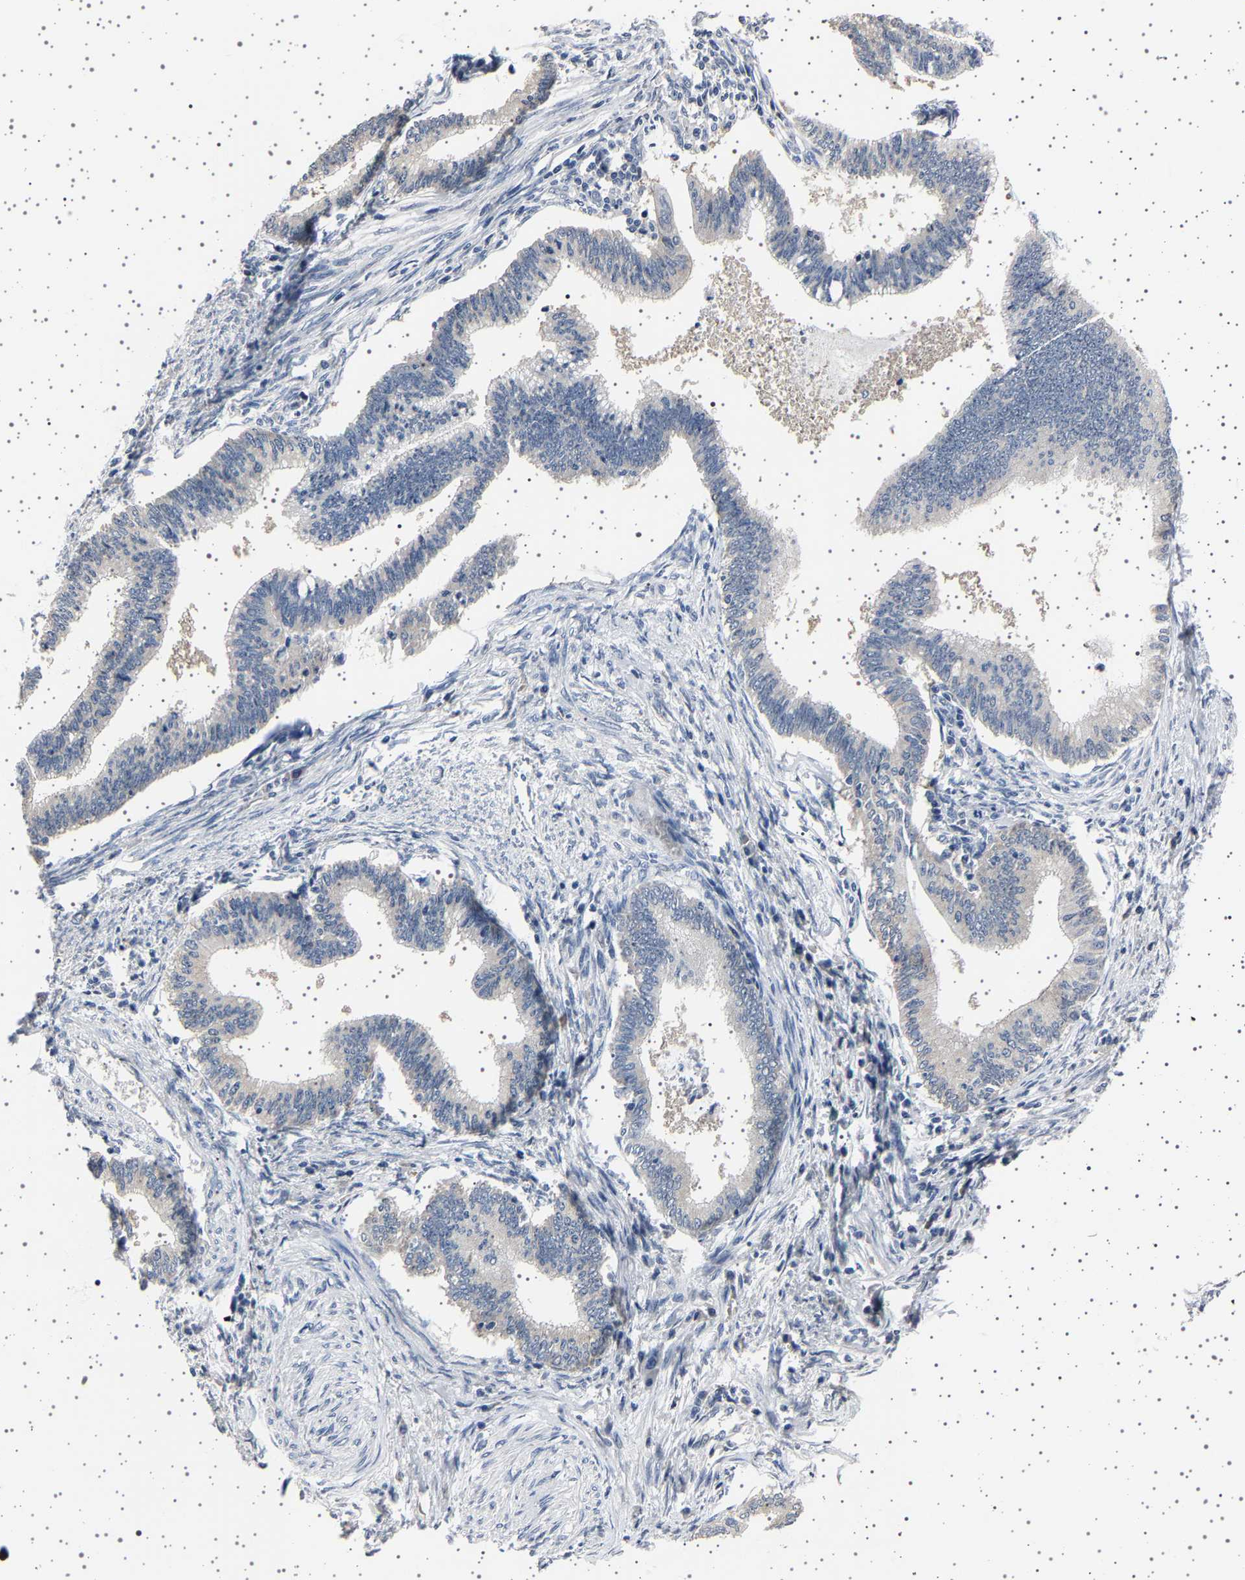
{"staining": {"intensity": "negative", "quantity": "none", "location": "none"}, "tissue": "cervical cancer", "cell_type": "Tumor cells", "image_type": "cancer", "snomed": [{"axis": "morphology", "description": "Adenocarcinoma, NOS"}, {"axis": "topography", "description": "Cervix"}], "caption": "Image shows no protein positivity in tumor cells of adenocarcinoma (cervical) tissue. The staining was performed using DAB to visualize the protein expression in brown, while the nuclei were stained in blue with hematoxylin (Magnification: 20x).", "gene": "IL10RB", "patient": {"sex": "female", "age": 36}}